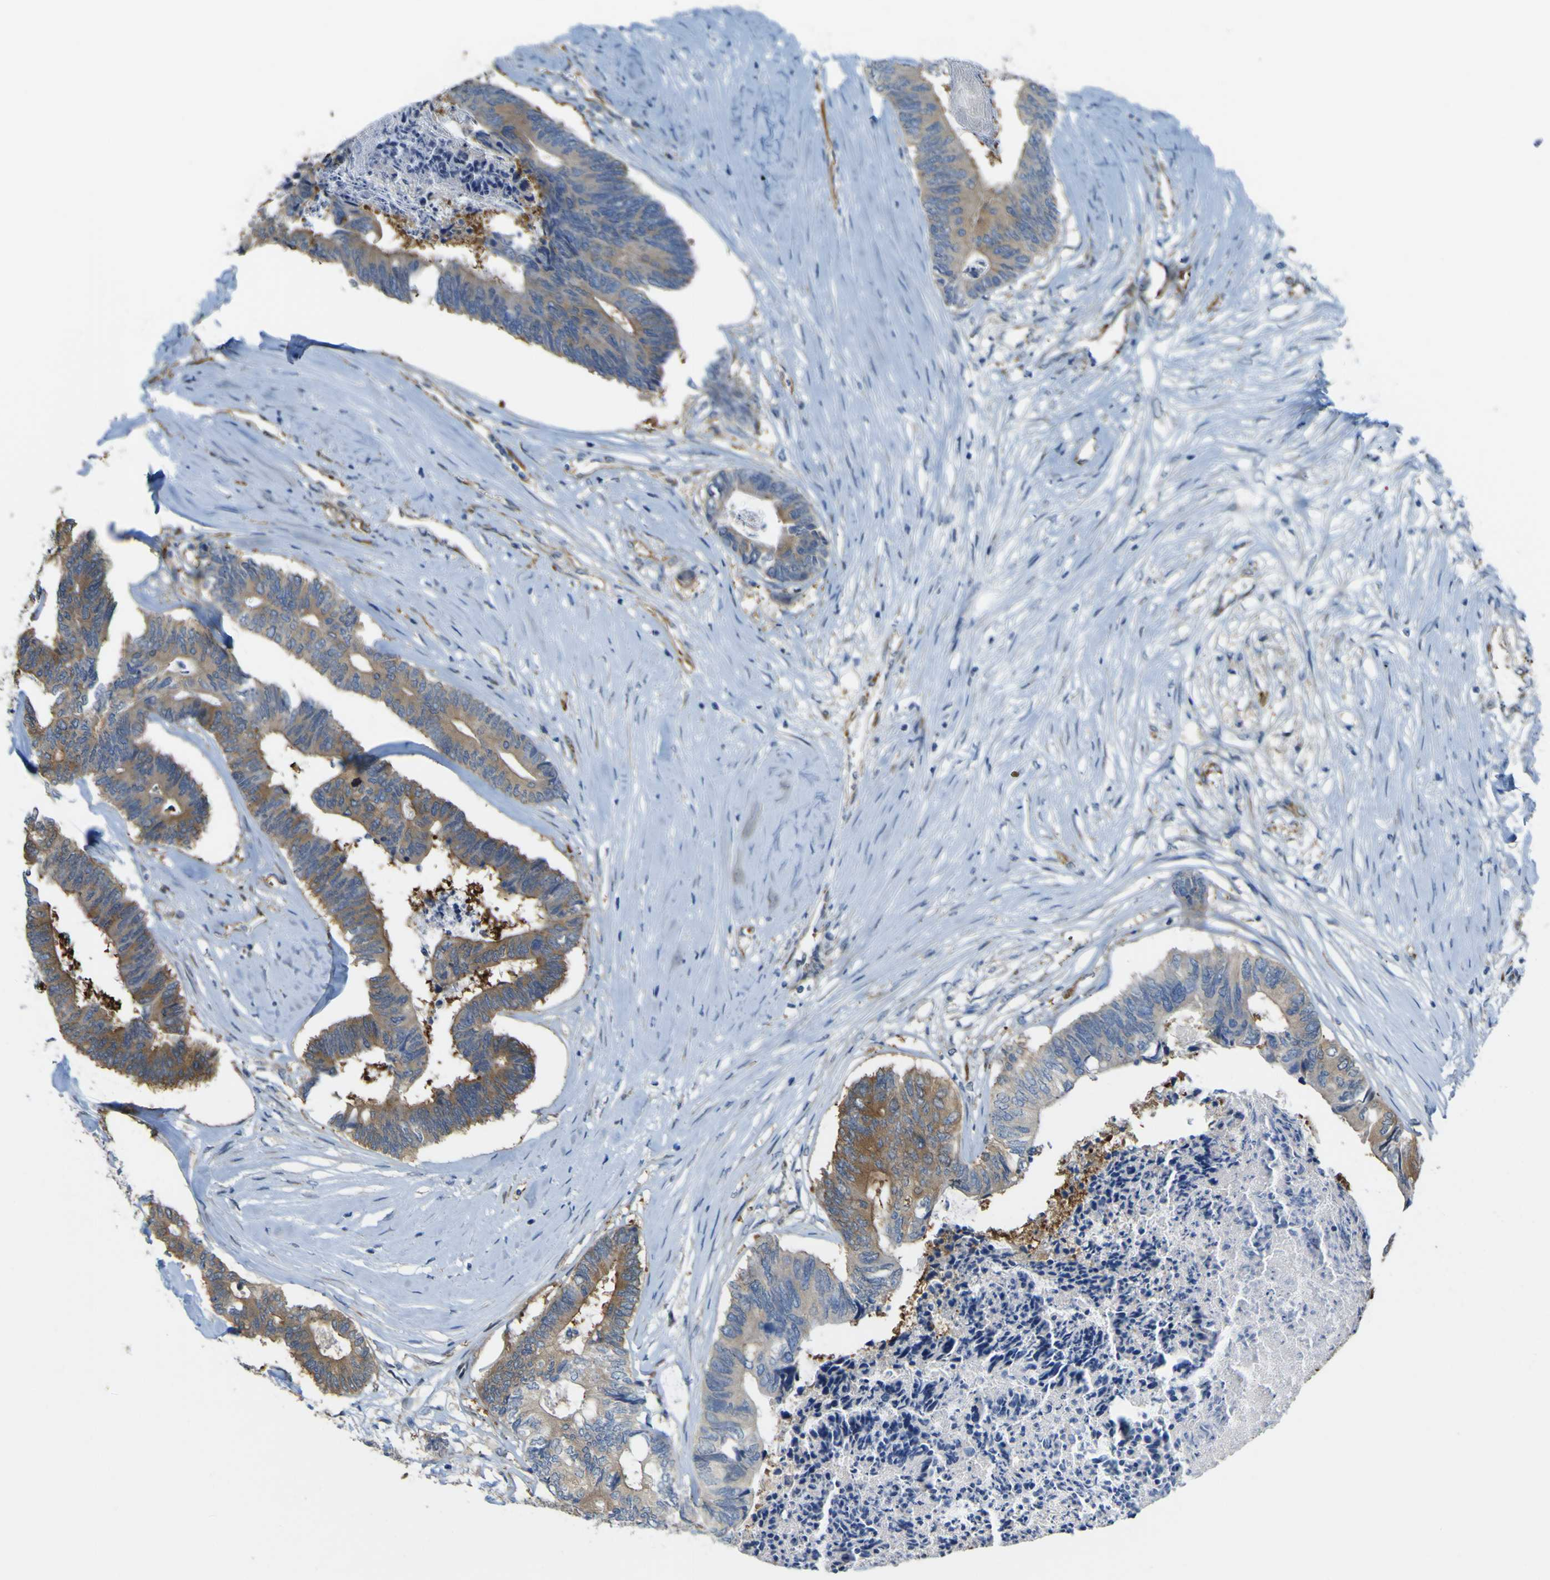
{"staining": {"intensity": "moderate", "quantity": ">75%", "location": "cytoplasmic/membranous"}, "tissue": "colorectal cancer", "cell_type": "Tumor cells", "image_type": "cancer", "snomed": [{"axis": "morphology", "description": "Adenocarcinoma, NOS"}, {"axis": "topography", "description": "Rectum"}], "caption": "Moderate cytoplasmic/membranous expression for a protein is identified in approximately >75% of tumor cells of colorectal adenocarcinoma using IHC.", "gene": "JPH1", "patient": {"sex": "male", "age": 63}}